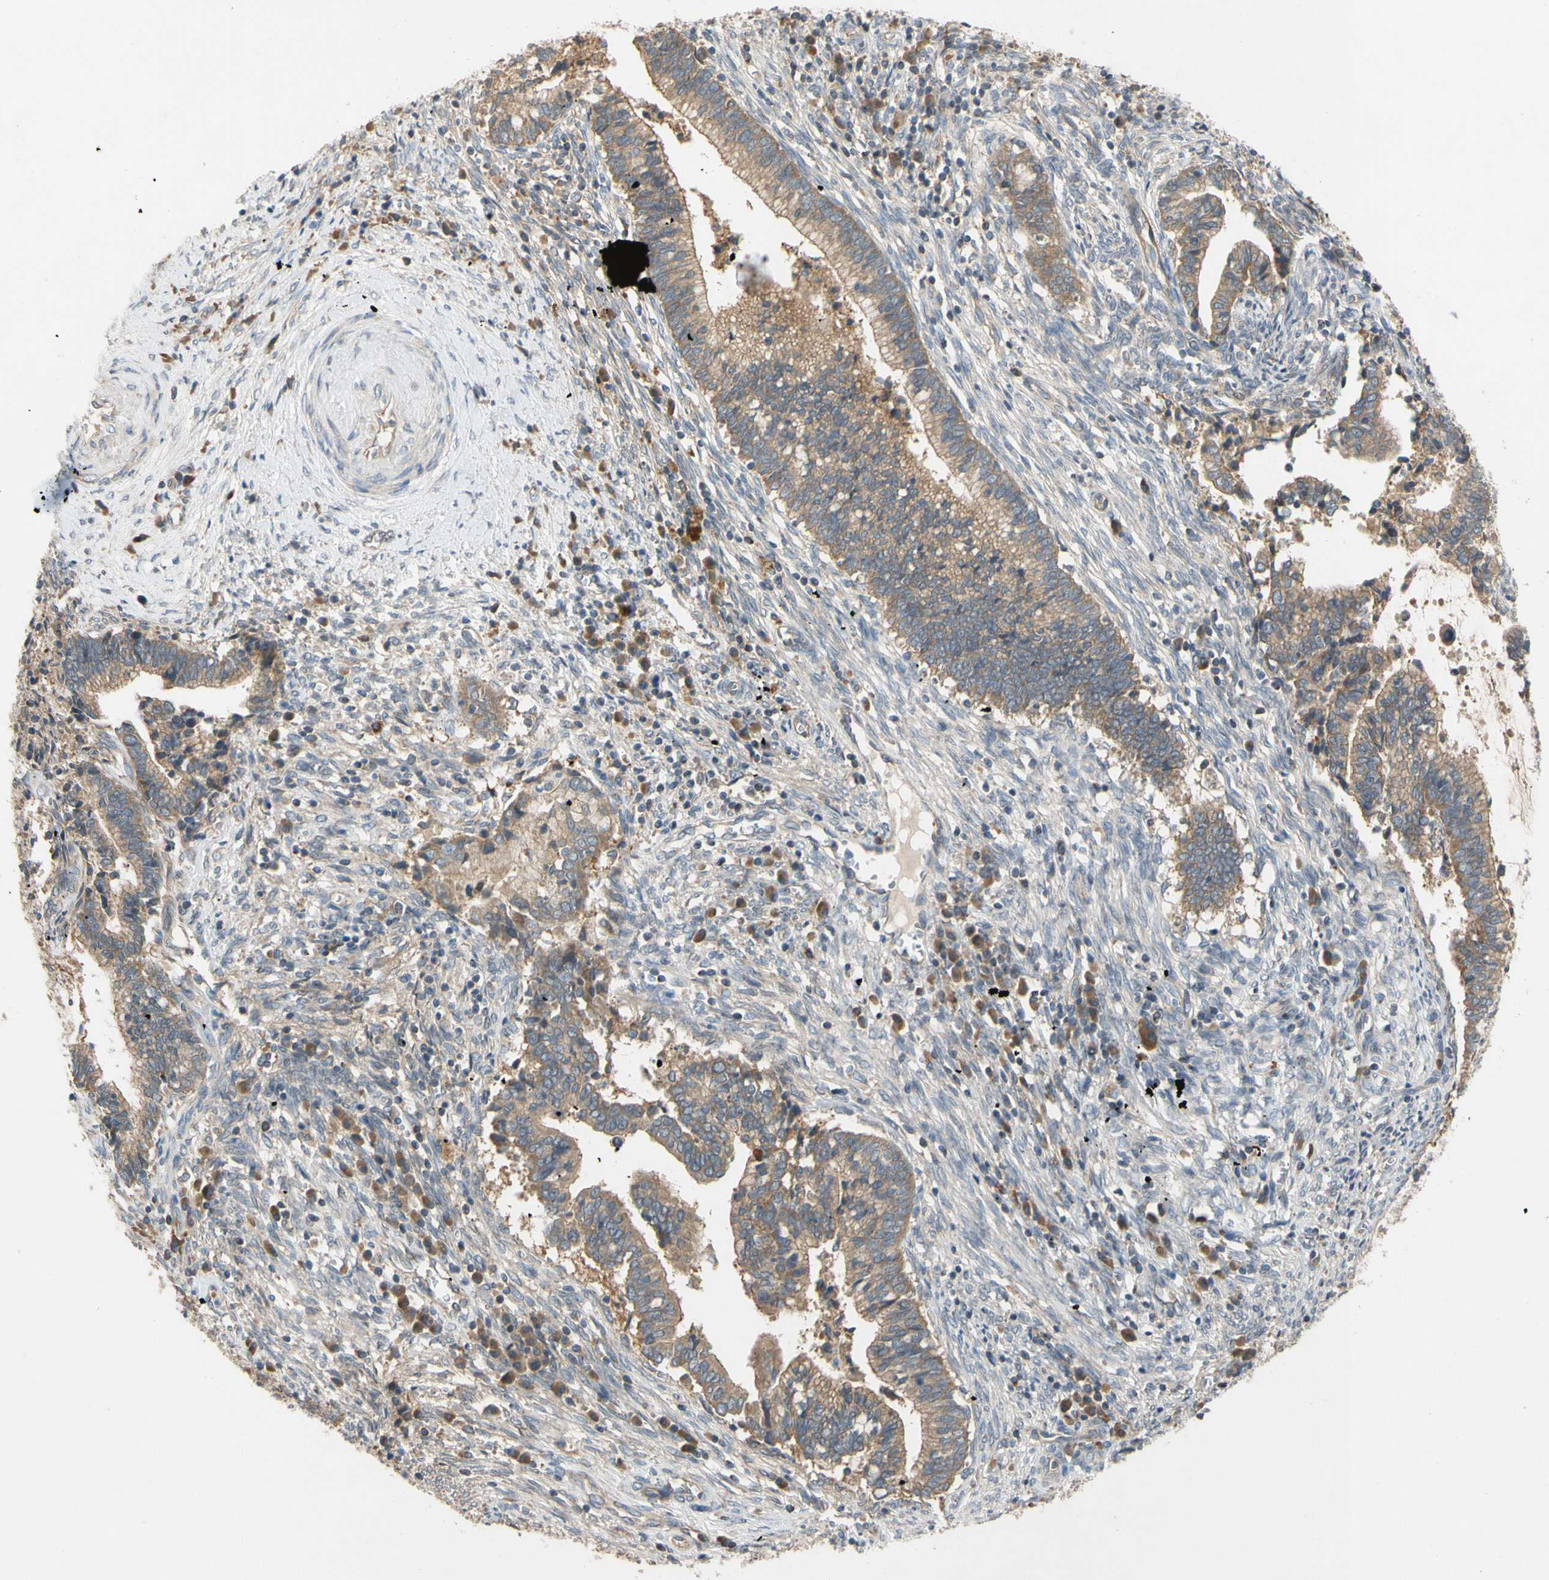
{"staining": {"intensity": "moderate", "quantity": ">75%", "location": "cytoplasmic/membranous"}, "tissue": "cervical cancer", "cell_type": "Tumor cells", "image_type": "cancer", "snomed": [{"axis": "morphology", "description": "Adenocarcinoma, NOS"}, {"axis": "topography", "description": "Cervix"}], "caption": "Brown immunohistochemical staining in cervical cancer reveals moderate cytoplasmic/membranous staining in approximately >75% of tumor cells.", "gene": "MBTPS2", "patient": {"sex": "female", "age": 44}}